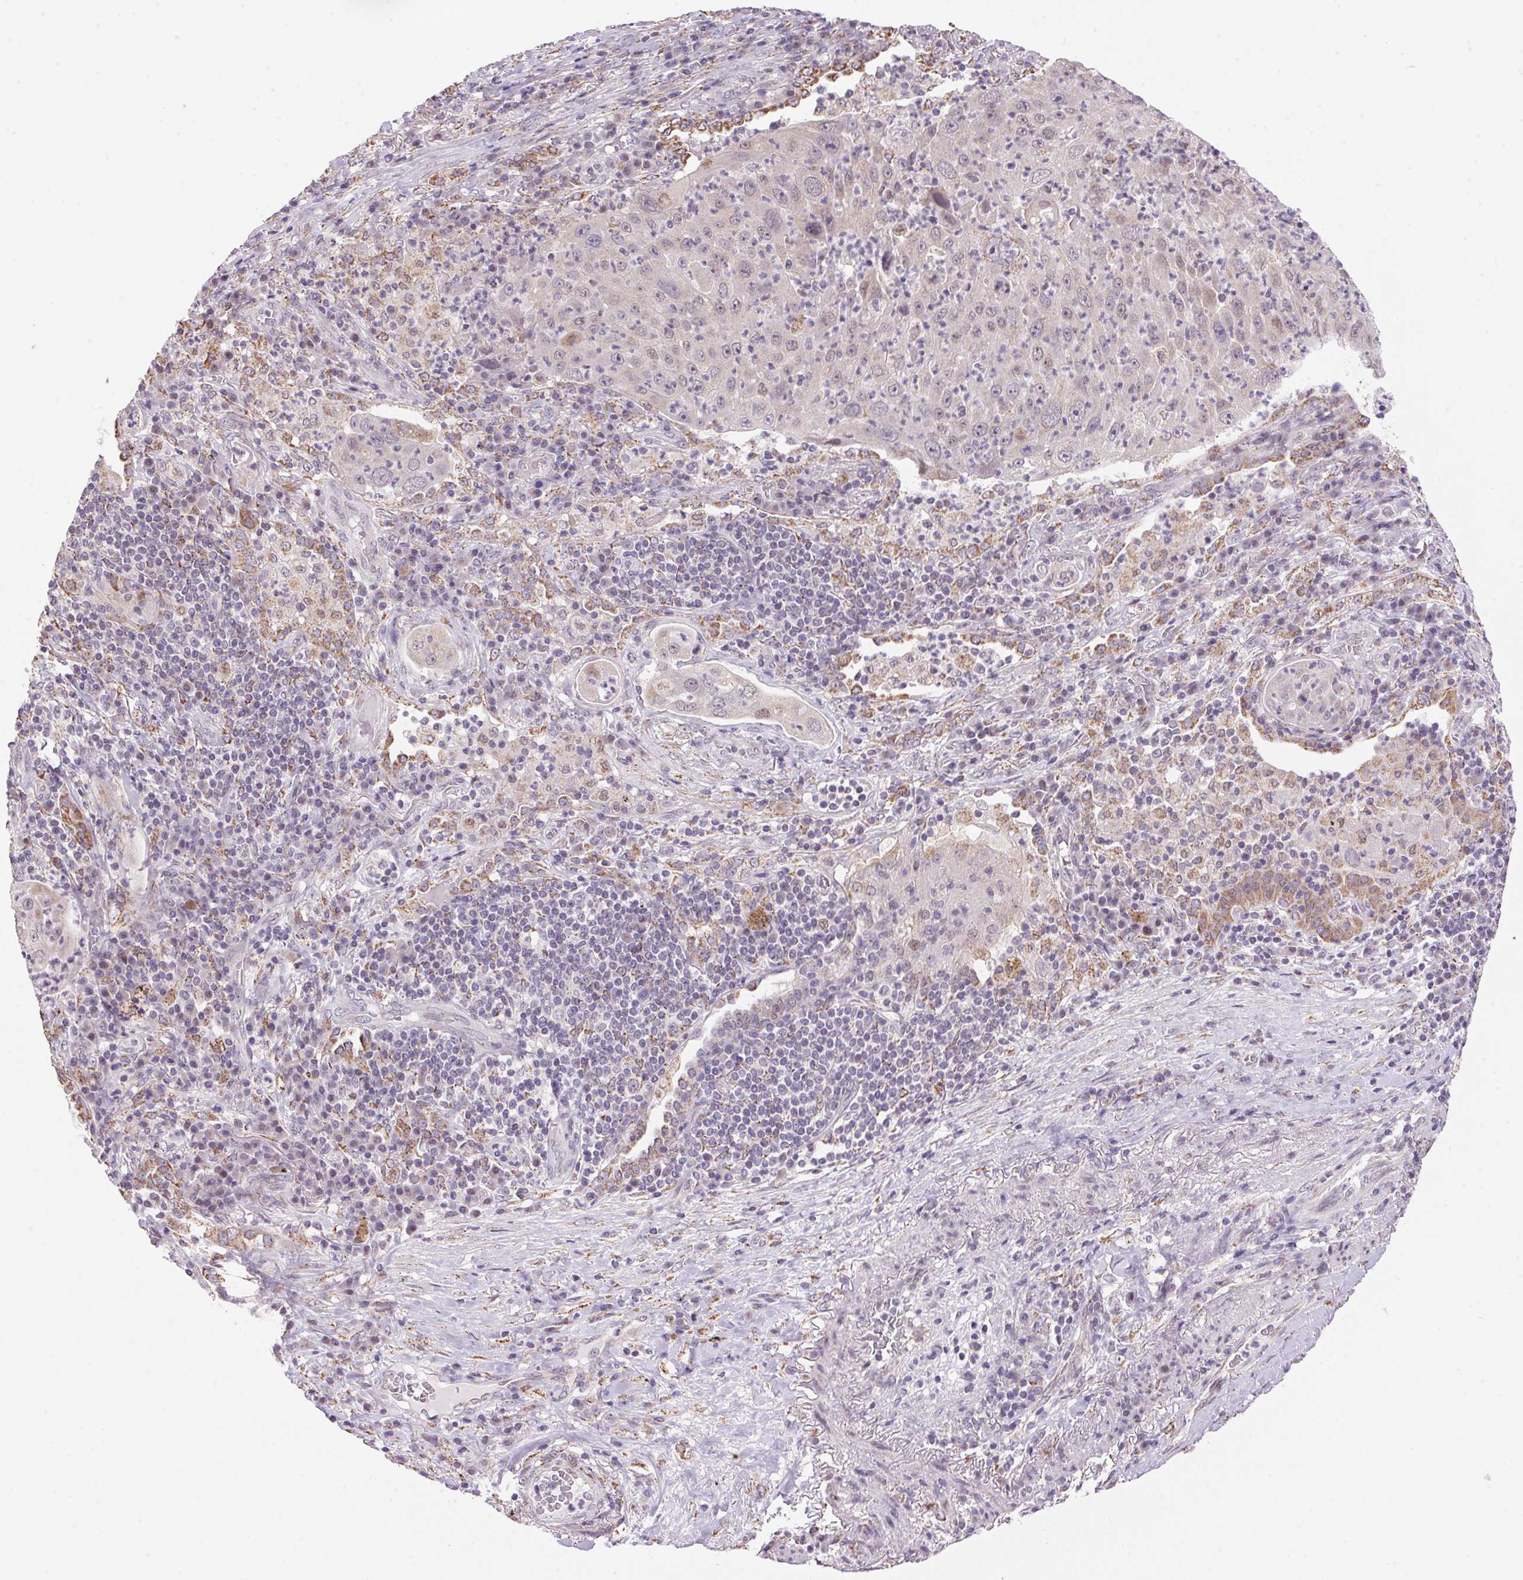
{"staining": {"intensity": "weak", "quantity": "<25%", "location": "cytoplasmic/membranous"}, "tissue": "lung cancer", "cell_type": "Tumor cells", "image_type": "cancer", "snomed": [{"axis": "morphology", "description": "Squamous cell carcinoma, NOS"}, {"axis": "topography", "description": "Lung"}], "caption": "Photomicrograph shows no protein staining in tumor cells of lung squamous cell carcinoma tissue. (IHC, brightfield microscopy, high magnification).", "gene": "AKR1E2", "patient": {"sex": "female", "age": 59}}